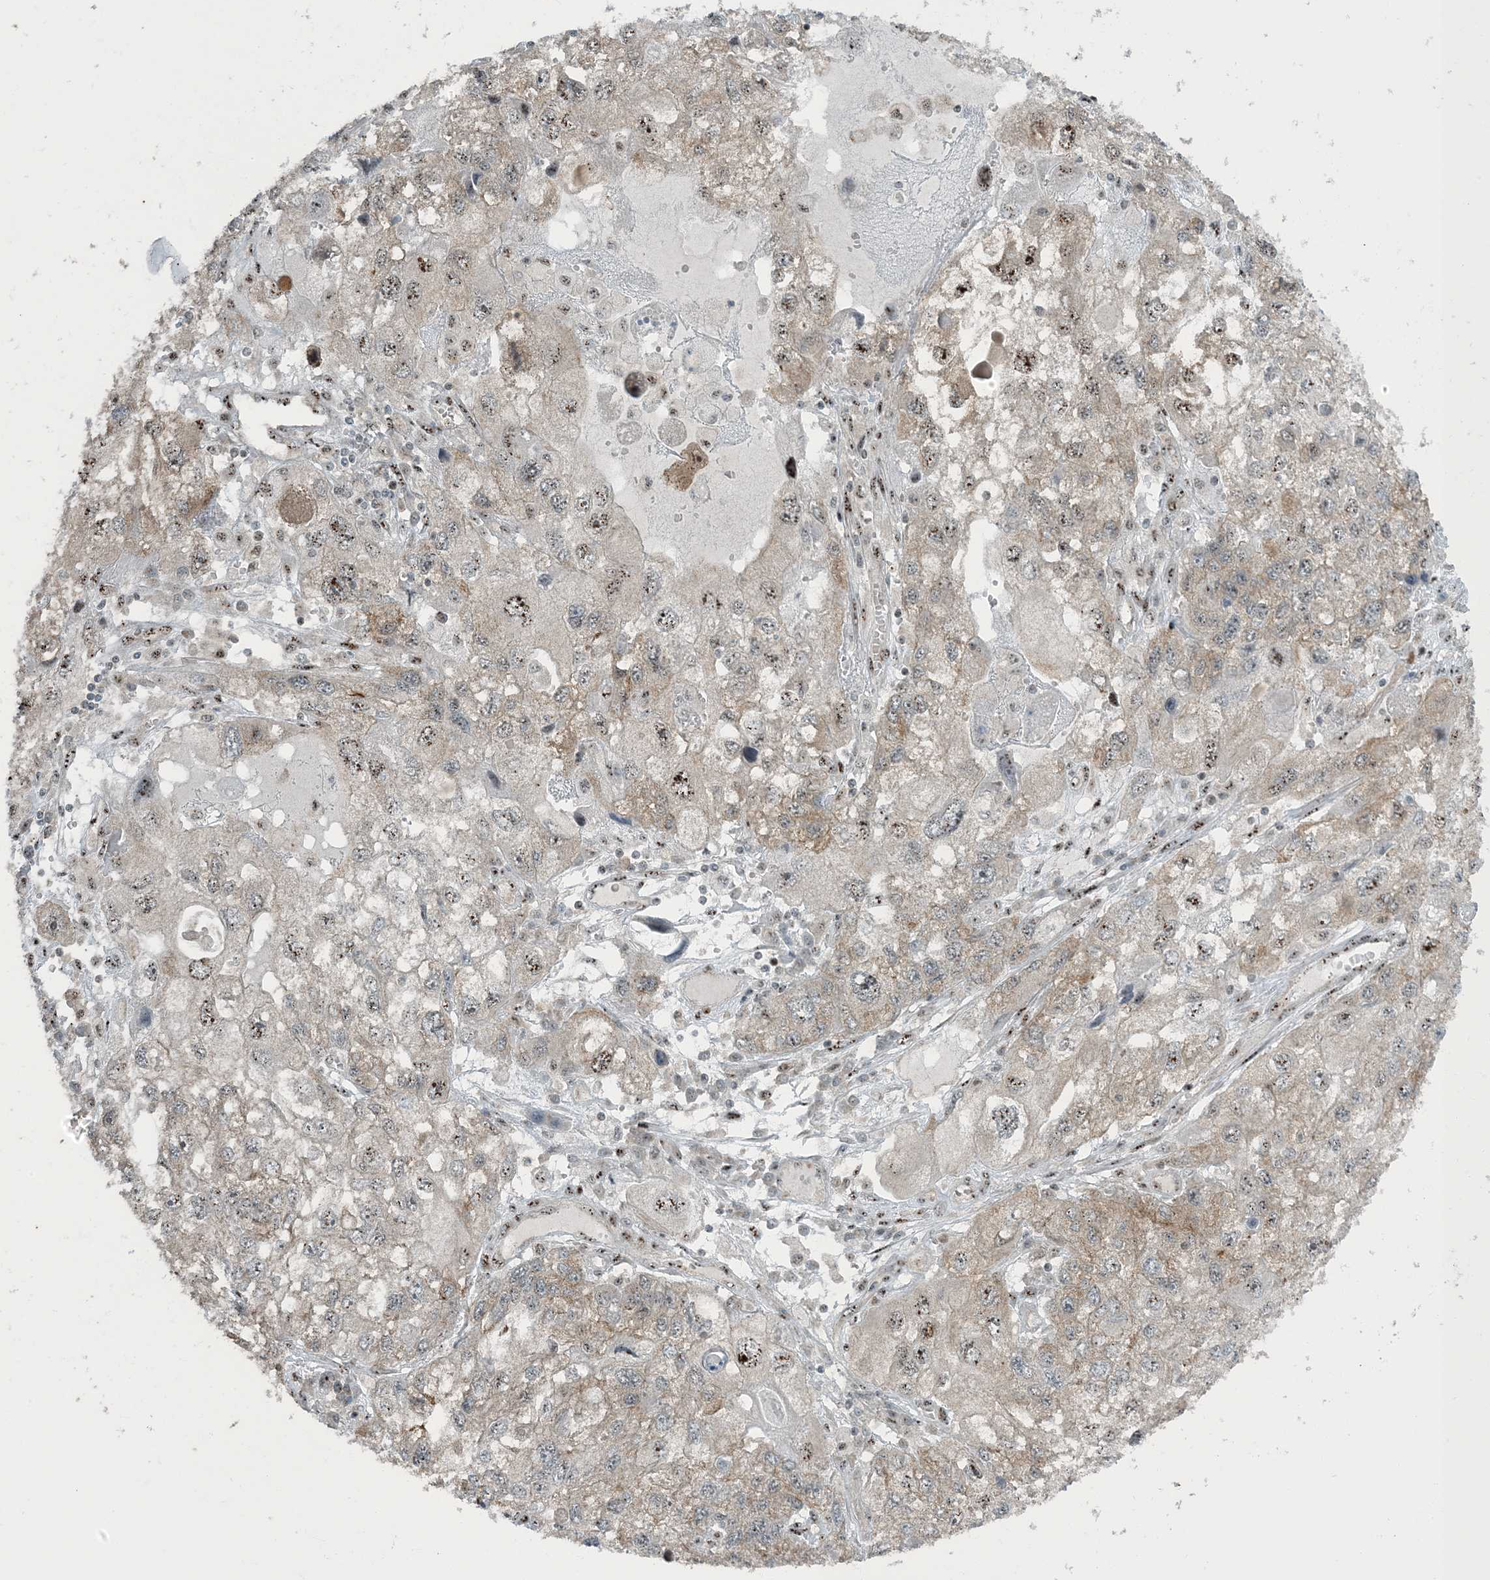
{"staining": {"intensity": "weak", "quantity": "25%-75%", "location": "cytoplasmic/membranous,nuclear"}, "tissue": "endometrial cancer", "cell_type": "Tumor cells", "image_type": "cancer", "snomed": [{"axis": "morphology", "description": "Adenocarcinoma, NOS"}, {"axis": "topography", "description": "Endometrium"}], "caption": "This is an image of IHC staining of endometrial cancer, which shows weak staining in the cytoplasmic/membranous and nuclear of tumor cells.", "gene": "MBD1", "patient": {"sex": "female", "age": 49}}